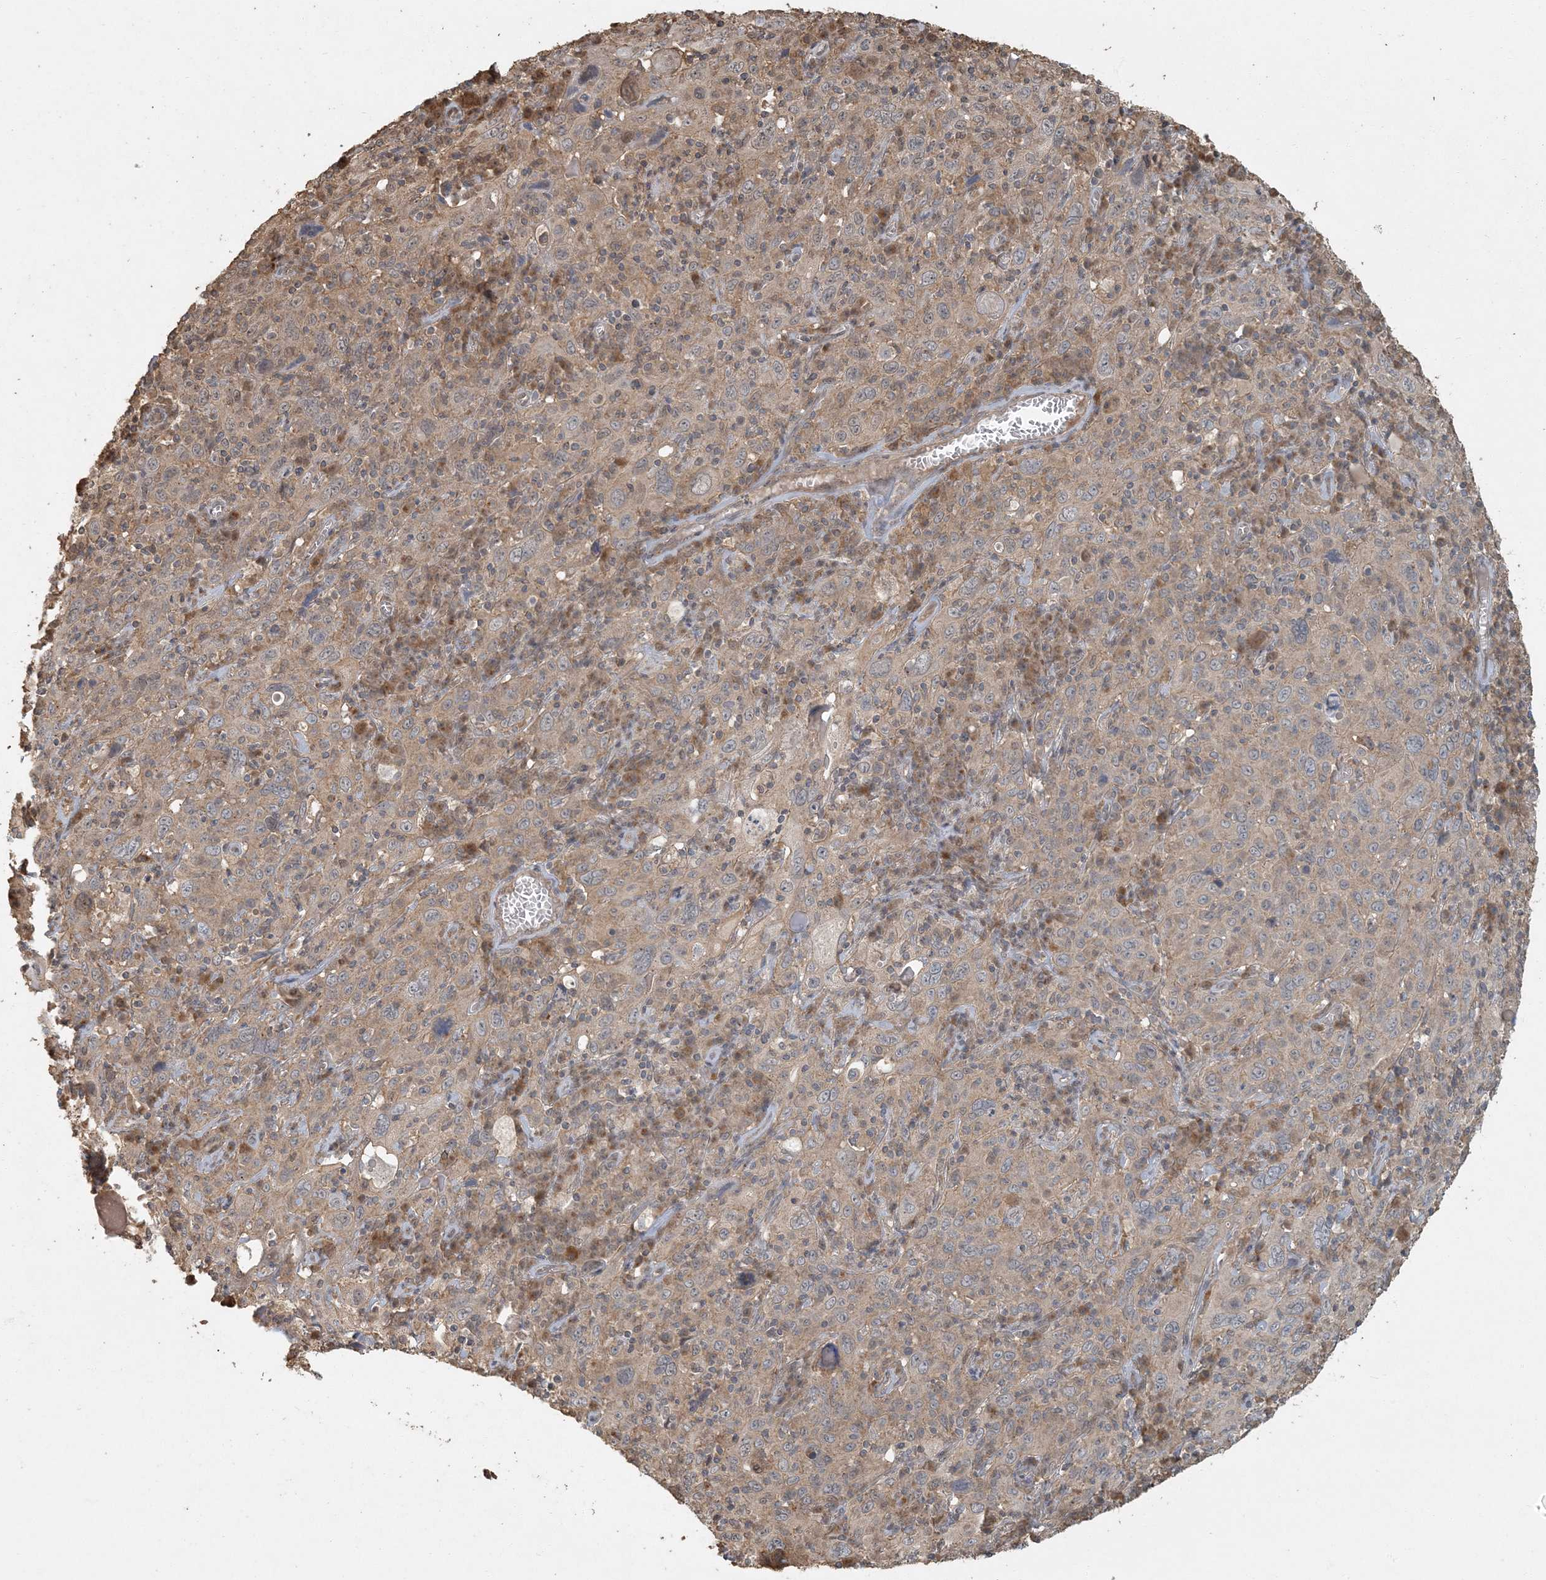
{"staining": {"intensity": "weak", "quantity": "25%-75%", "location": "cytoplasmic/membranous"}, "tissue": "cervical cancer", "cell_type": "Tumor cells", "image_type": "cancer", "snomed": [{"axis": "morphology", "description": "Squamous cell carcinoma, NOS"}, {"axis": "topography", "description": "Cervix"}], "caption": "Tumor cells reveal low levels of weak cytoplasmic/membranous positivity in about 25%-75% of cells in cervical cancer.", "gene": "AK9", "patient": {"sex": "female", "age": 46}}